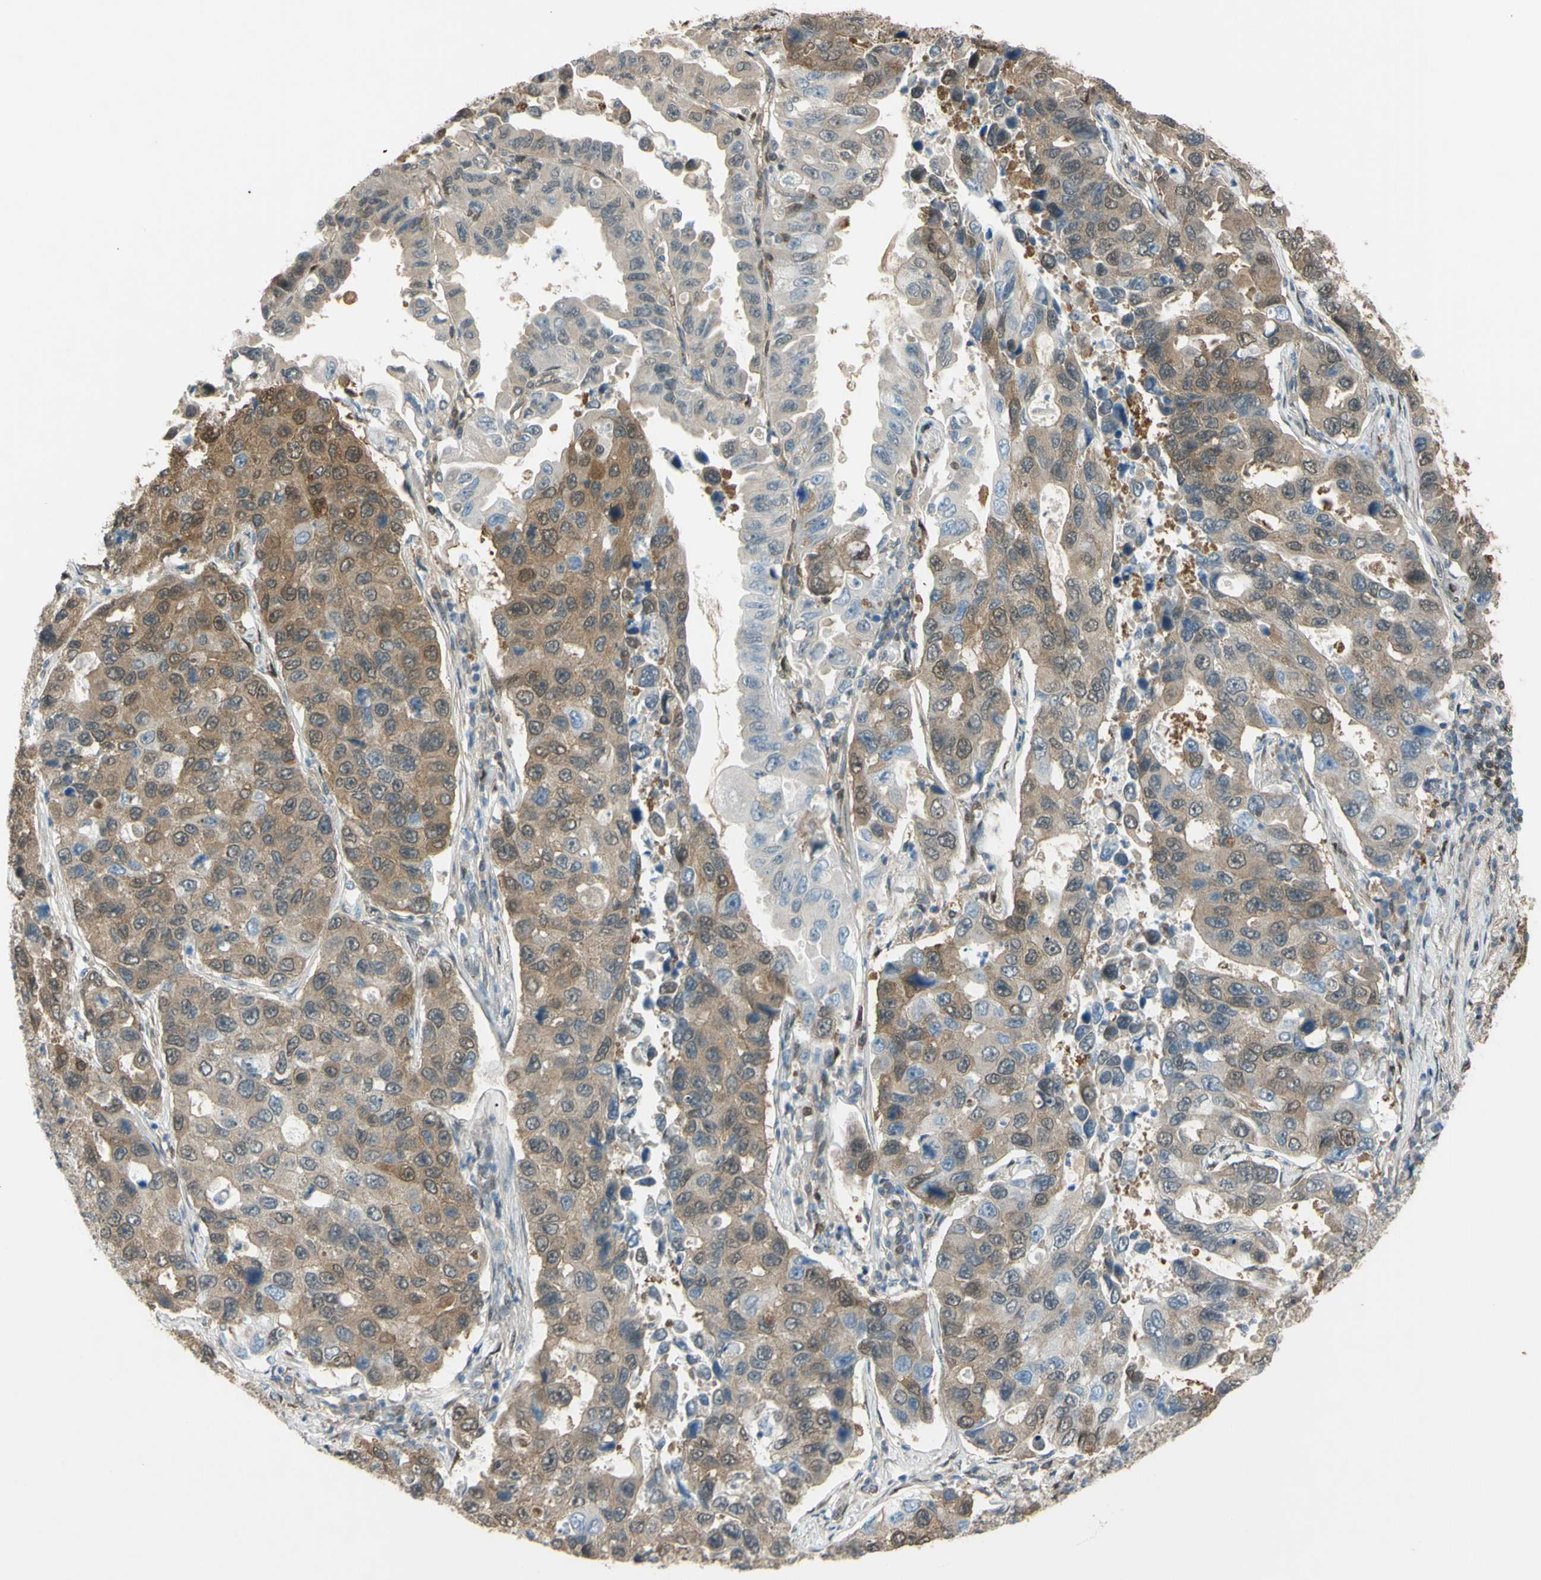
{"staining": {"intensity": "moderate", "quantity": "25%-75%", "location": "cytoplasmic/membranous"}, "tissue": "lung cancer", "cell_type": "Tumor cells", "image_type": "cancer", "snomed": [{"axis": "morphology", "description": "Adenocarcinoma, NOS"}, {"axis": "topography", "description": "Lung"}], "caption": "Human lung cancer (adenocarcinoma) stained for a protein (brown) exhibits moderate cytoplasmic/membranous positive staining in approximately 25%-75% of tumor cells.", "gene": "YWHAQ", "patient": {"sex": "male", "age": 64}}